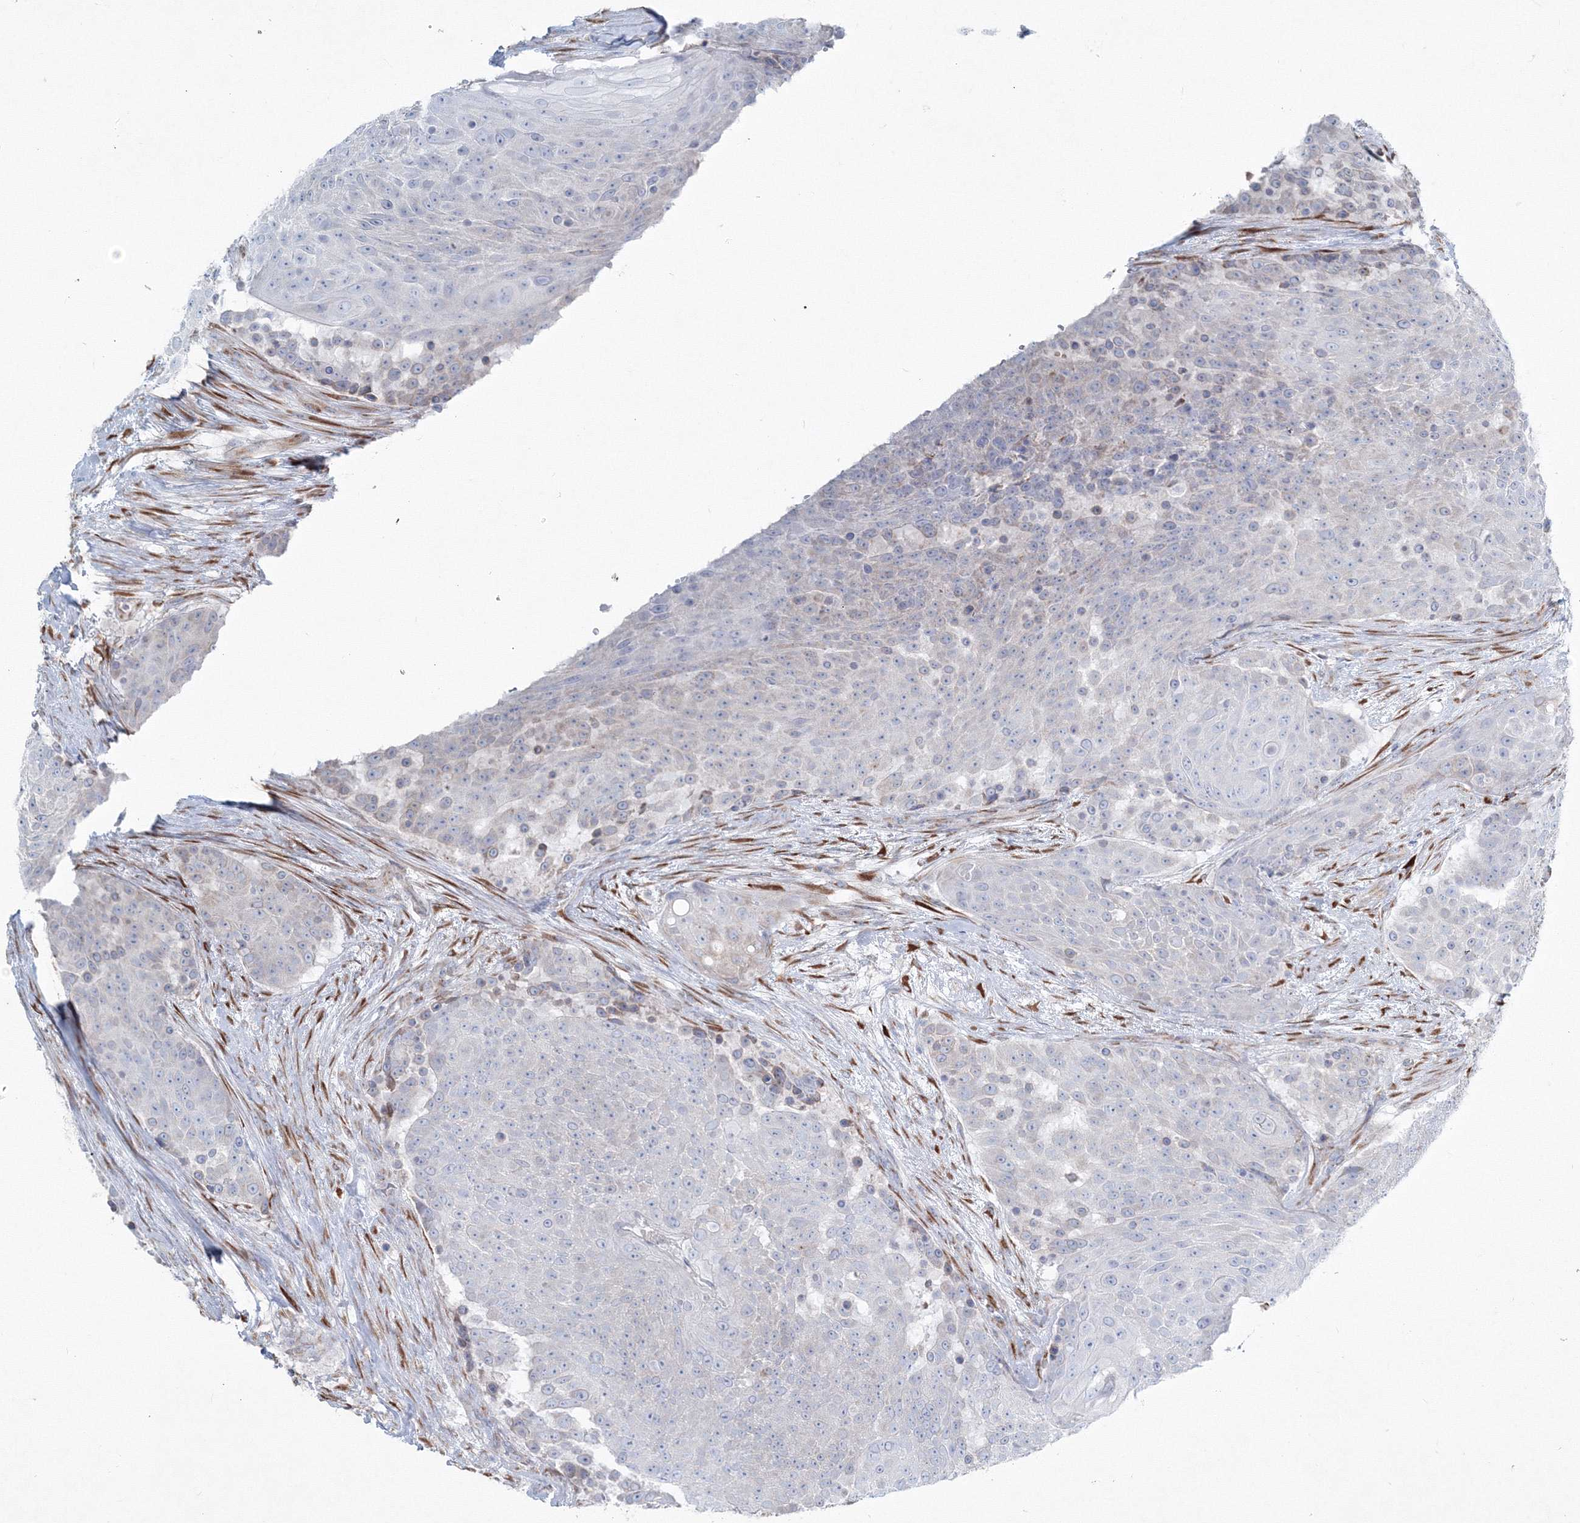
{"staining": {"intensity": "negative", "quantity": "none", "location": "none"}, "tissue": "urothelial cancer", "cell_type": "Tumor cells", "image_type": "cancer", "snomed": [{"axis": "morphology", "description": "Urothelial carcinoma, High grade"}, {"axis": "topography", "description": "Urinary bladder"}], "caption": "The image displays no significant staining in tumor cells of urothelial cancer.", "gene": "RCN1", "patient": {"sex": "female", "age": 63}}